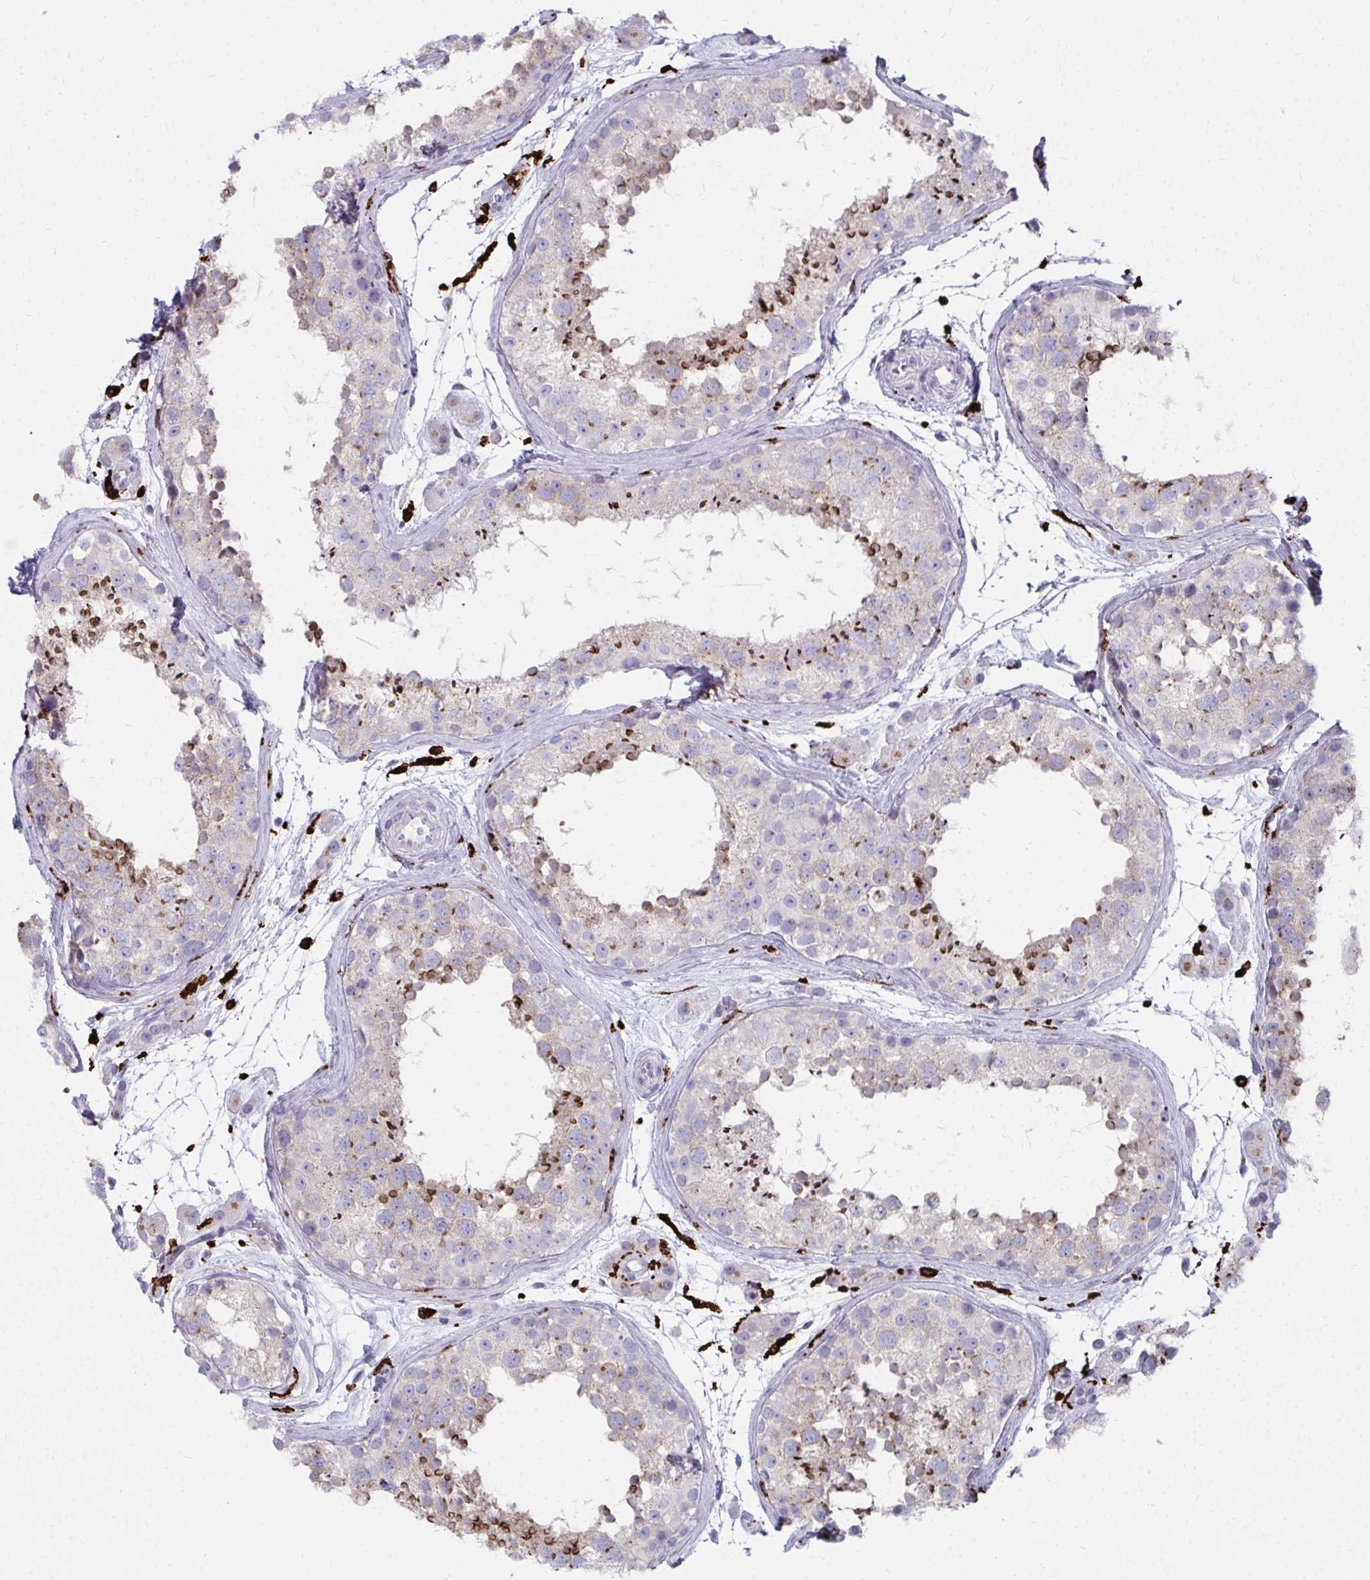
{"staining": {"intensity": "strong", "quantity": "<25%", "location": "cytoplasmic/membranous"}, "tissue": "testis", "cell_type": "Cells in seminiferous ducts", "image_type": "normal", "snomed": [{"axis": "morphology", "description": "Normal tissue, NOS"}, {"axis": "topography", "description": "Testis"}], "caption": "Strong cytoplasmic/membranous staining is present in approximately <25% of cells in seminiferous ducts in benign testis.", "gene": "CD163", "patient": {"sex": "male", "age": 41}}